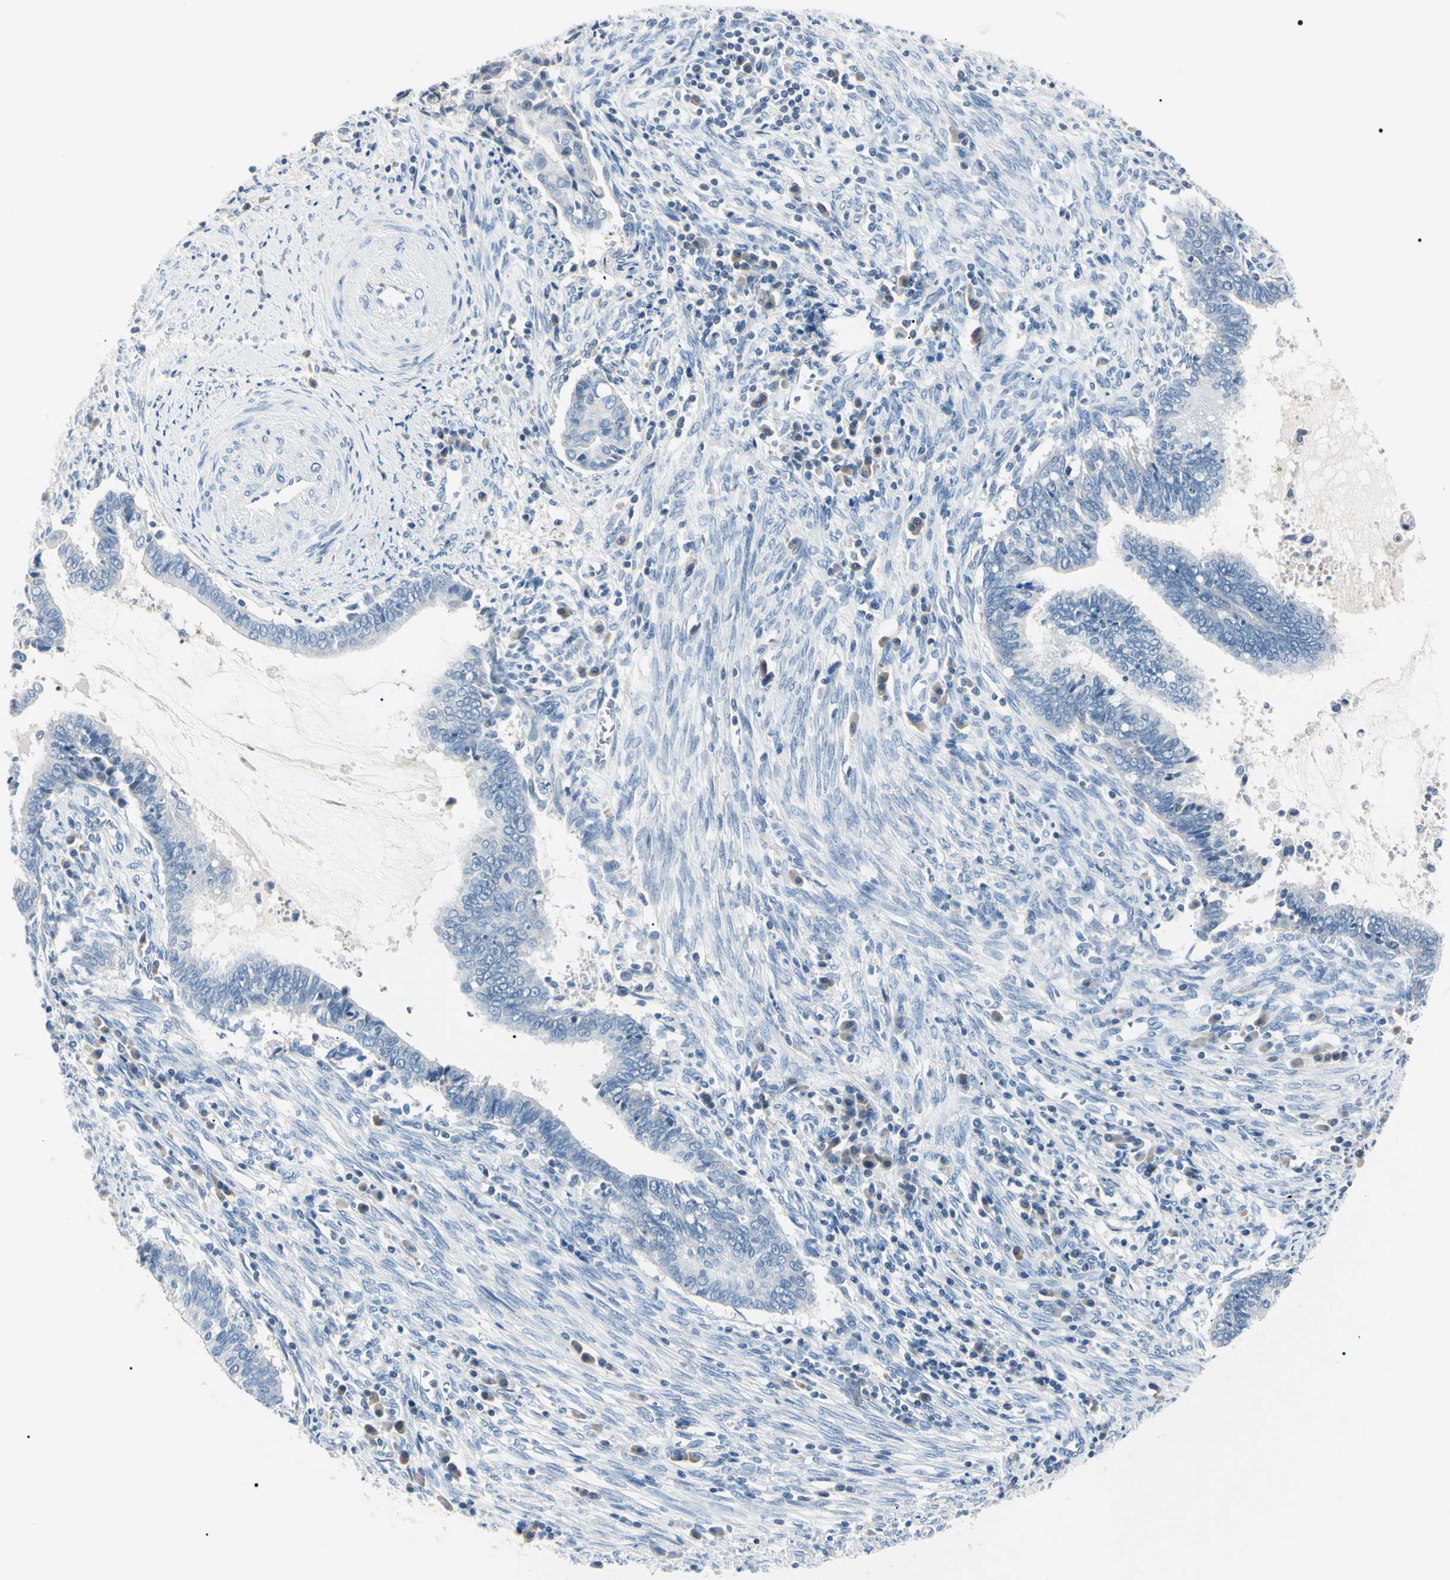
{"staining": {"intensity": "negative", "quantity": "none", "location": "none"}, "tissue": "cervical cancer", "cell_type": "Tumor cells", "image_type": "cancer", "snomed": [{"axis": "morphology", "description": "Adenocarcinoma, NOS"}, {"axis": "topography", "description": "Cervix"}], "caption": "Cervical cancer stained for a protein using IHC demonstrates no staining tumor cells.", "gene": "CA2", "patient": {"sex": "female", "age": 44}}